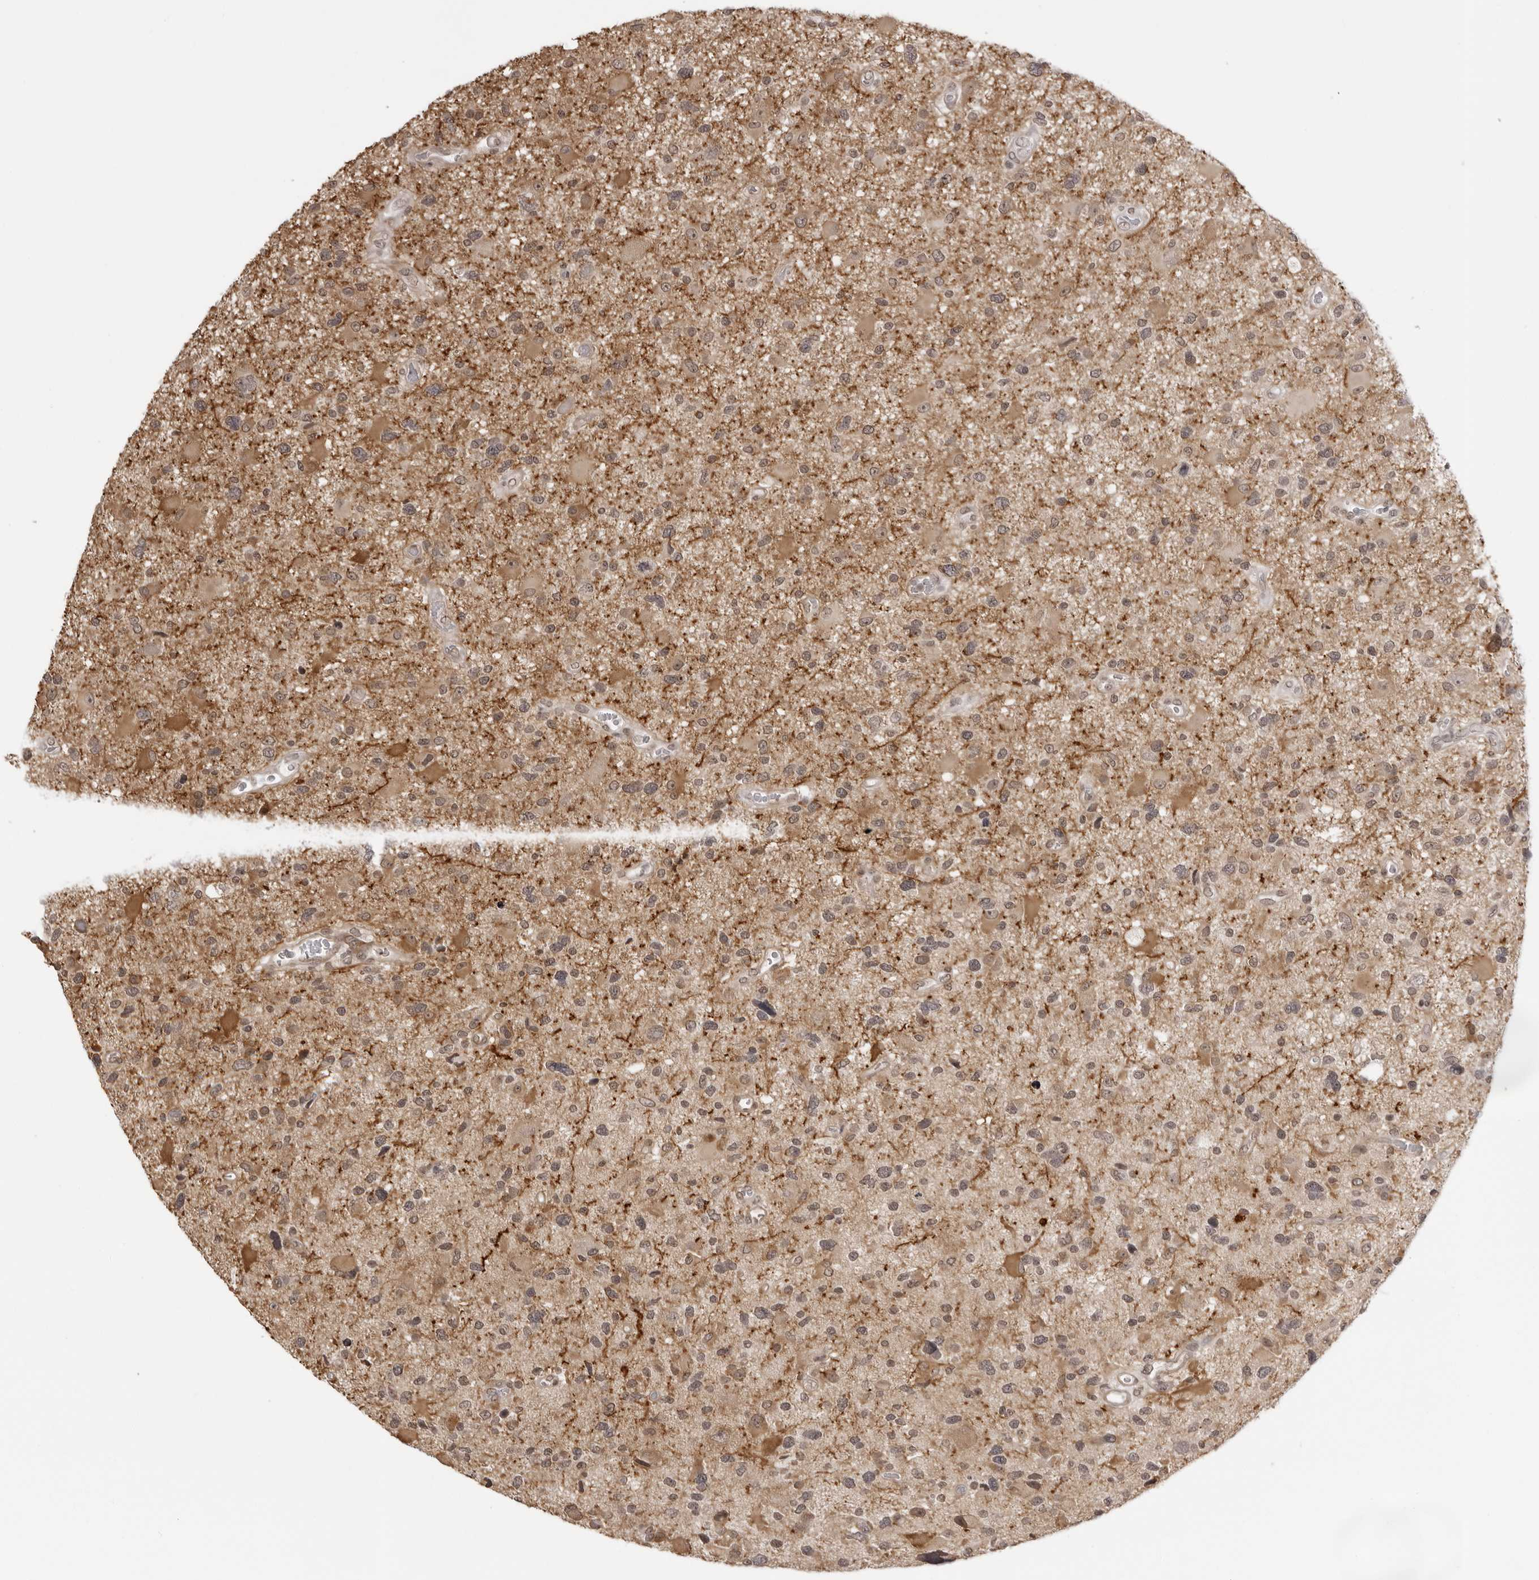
{"staining": {"intensity": "moderate", "quantity": "25%-75%", "location": "cytoplasmic/membranous"}, "tissue": "glioma", "cell_type": "Tumor cells", "image_type": "cancer", "snomed": [{"axis": "morphology", "description": "Glioma, malignant, High grade"}, {"axis": "topography", "description": "Brain"}], "caption": "DAB (3,3'-diaminobenzidine) immunohistochemical staining of glioma shows moderate cytoplasmic/membranous protein staining in approximately 25%-75% of tumor cells.", "gene": "ZC3H11A", "patient": {"sex": "male", "age": 33}}